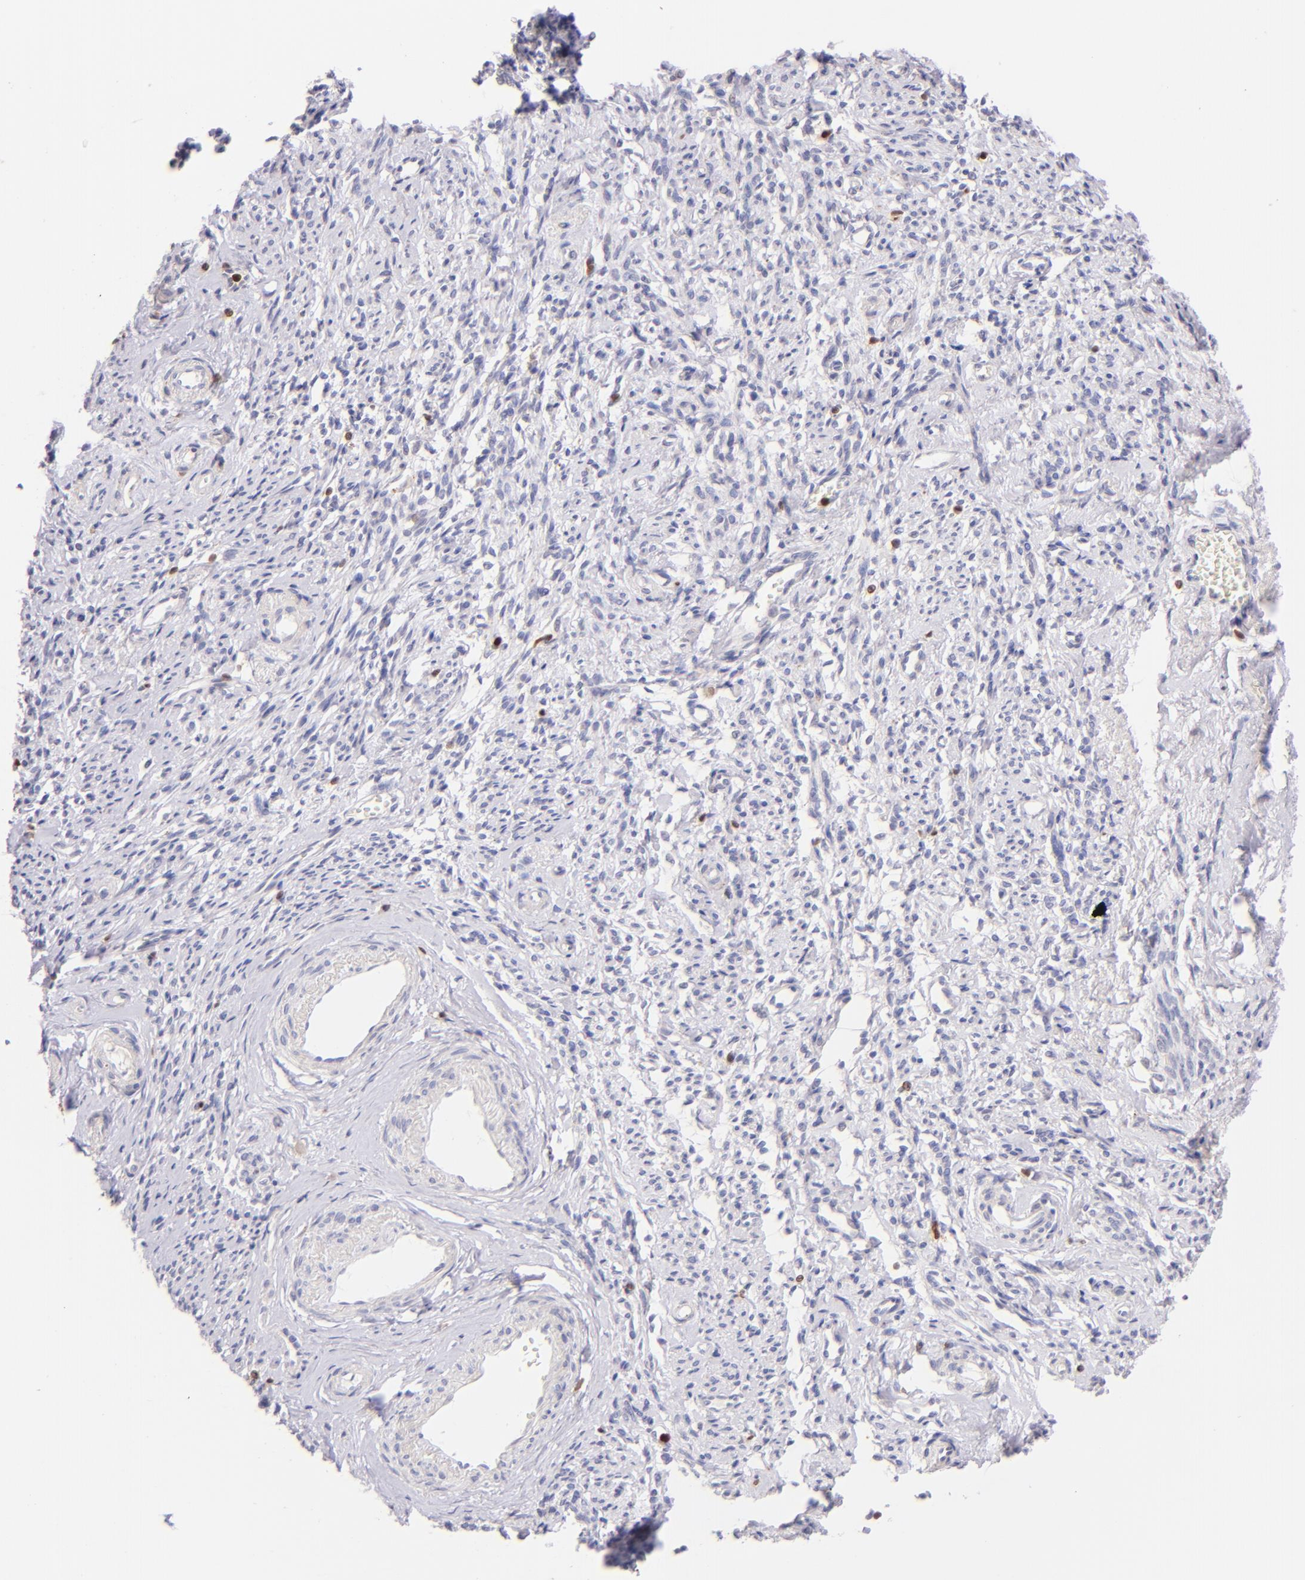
{"staining": {"intensity": "negative", "quantity": "none", "location": "none"}, "tissue": "endometrial cancer", "cell_type": "Tumor cells", "image_type": "cancer", "snomed": [{"axis": "morphology", "description": "Adenocarcinoma, NOS"}, {"axis": "topography", "description": "Endometrium"}], "caption": "DAB immunohistochemical staining of endometrial cancer exhibits no significant staining in tumor cells.", "gene": "ZAP70", "patient": {"sex": "female", "age": 75}}